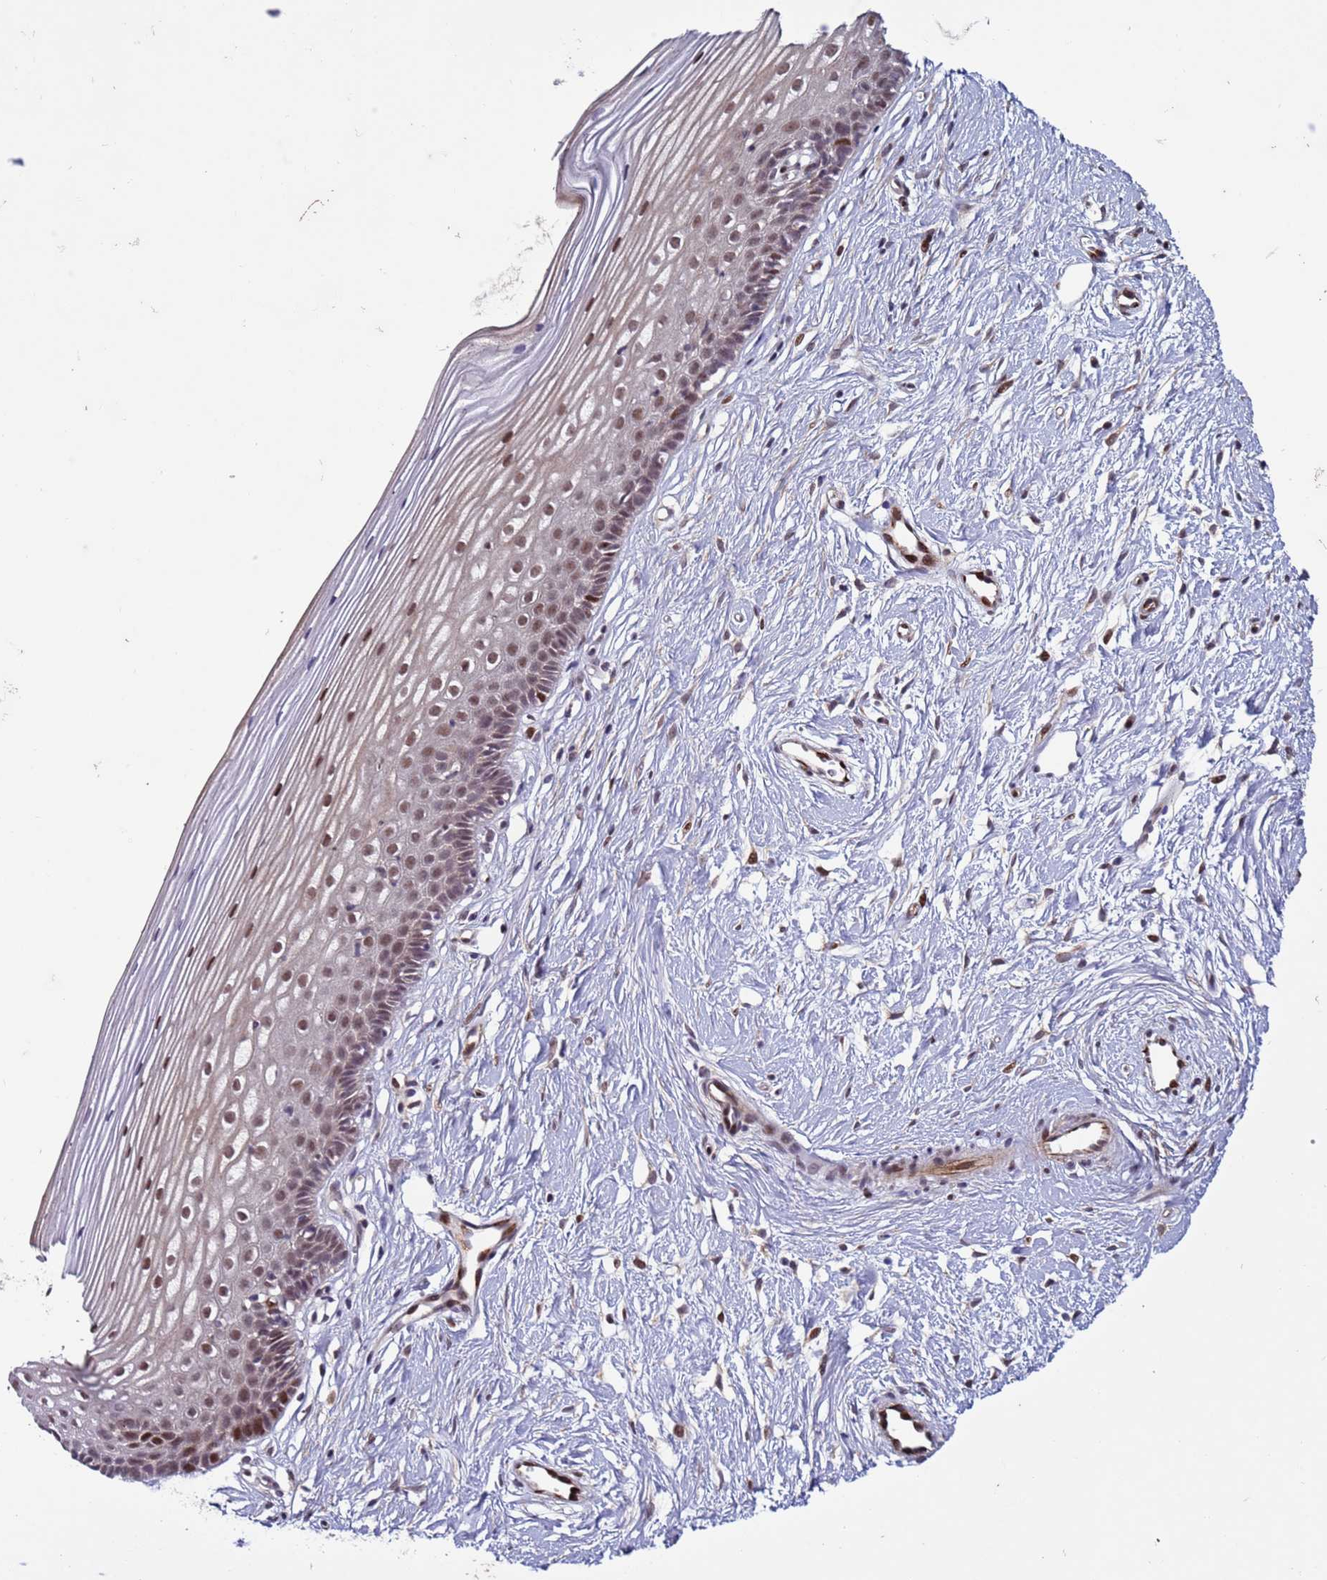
{"staining": {"intensity": "moderate", "quantity": "25%-75%", "location": "nuclear"}, "tissue": "cervix", "cell_type": "Glandular cells", "image_type": "normal", "snomed": [{"axis": "morphology", "description": "Normal tissue, NOS"}, {"axis": "topography", "description": "Cervix"}], "caption": "The histopathology image exhibits a brown stain indicating the presence of a protein in the nuclear of glandular cells in cervix. Nuclei are stained in blue.", "gene": "SHC3", "patient": {"sex": "female", "age": 40}}